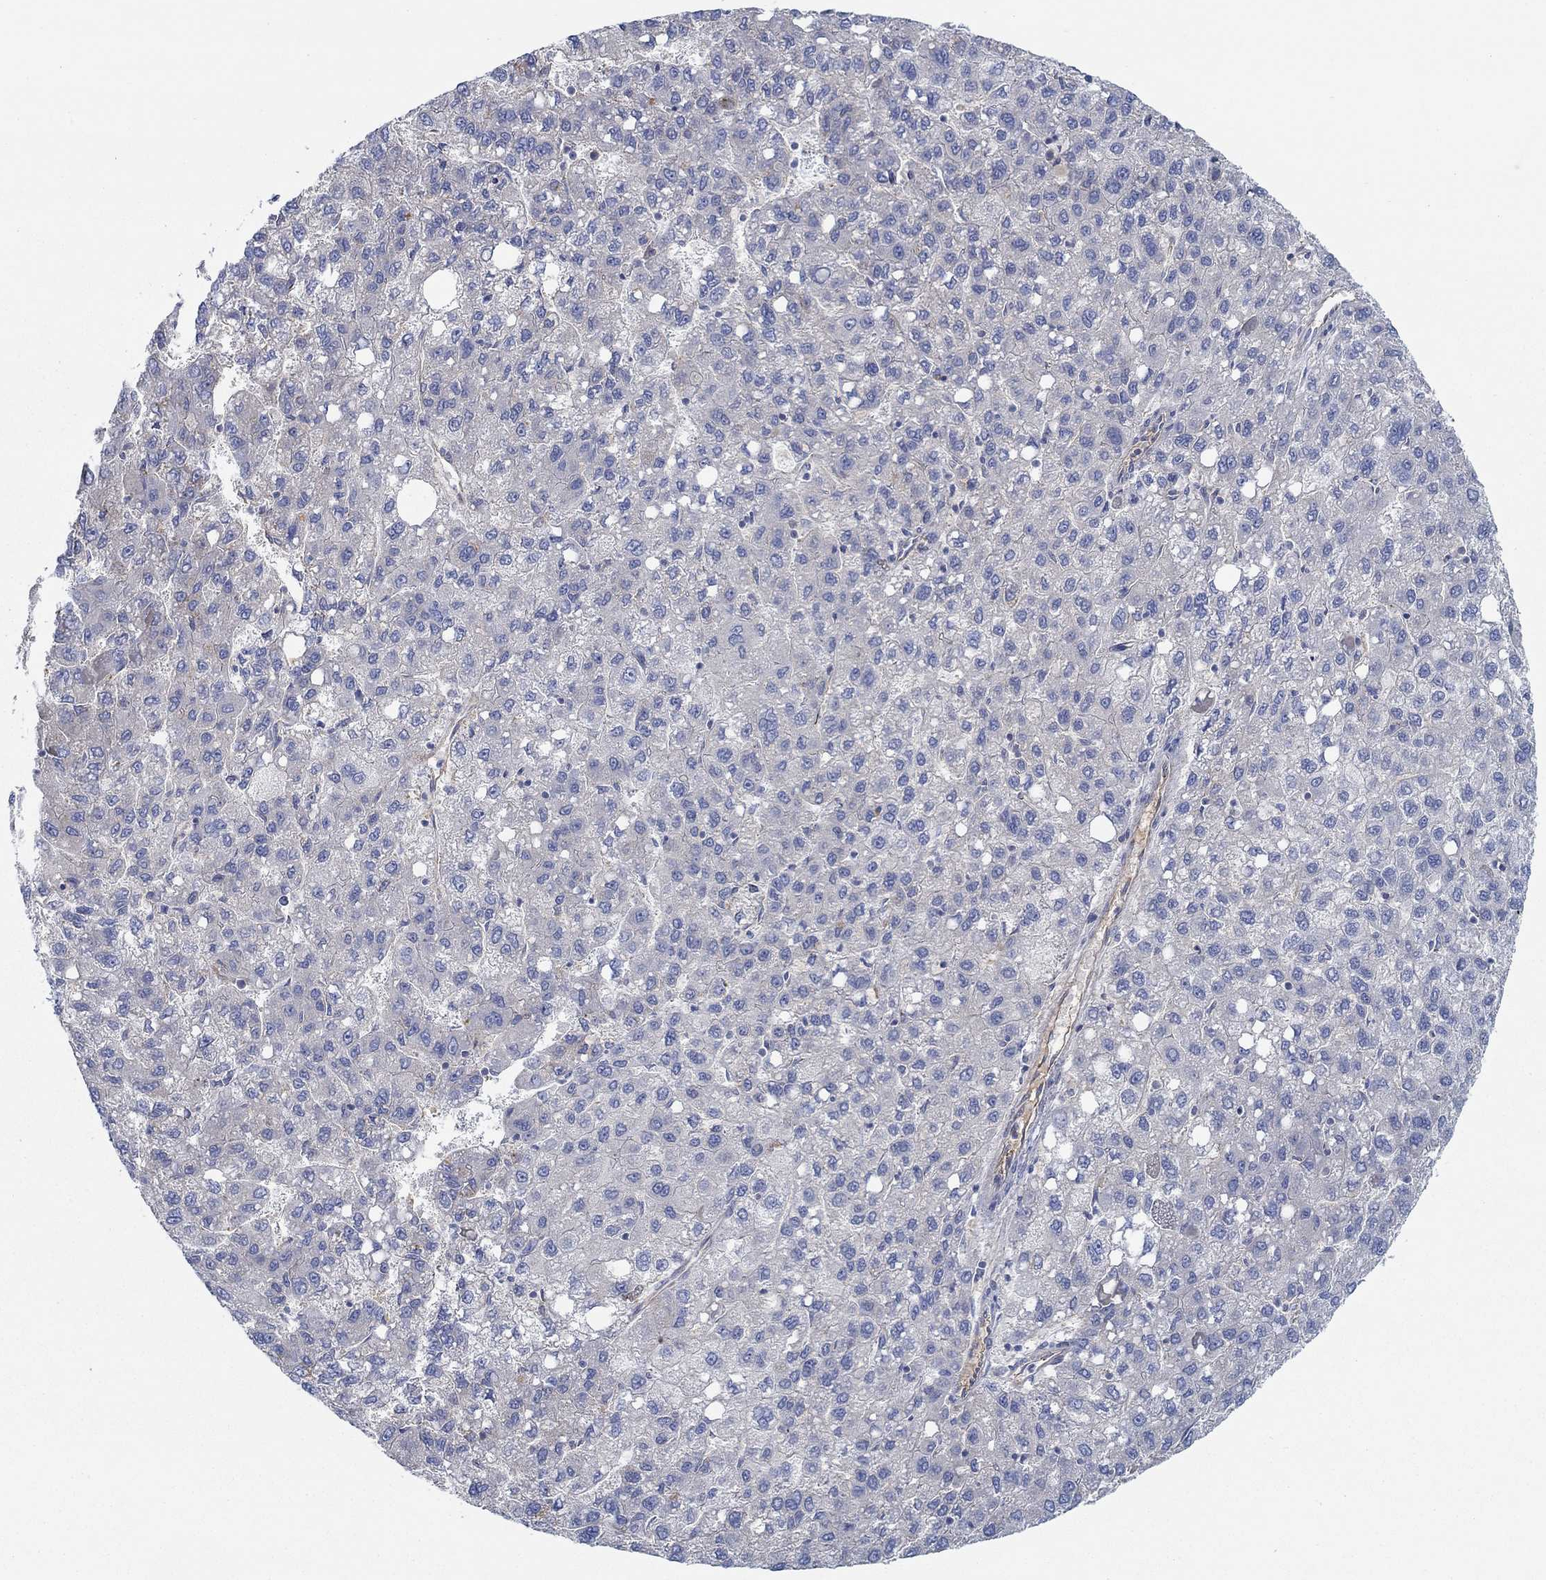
{"staining": {"intensity": "negative", "quantity": "none", "location": "none"}, "tissue": "liver cancer", "cell_type": "Tumor cells", "image_type": "cancer", "snomed": [{"axis": "morphology", "description": "Carcinoma, Hepatocellular, NOS"}, {"axis": "topography", "description": "Liver"}], "caption": "The image shows no staining of tumor cells in liver cancer (hepatocellular carcinoma).", "gene": "SPAG9", "patient": {"sex": "female", "age": 82}}